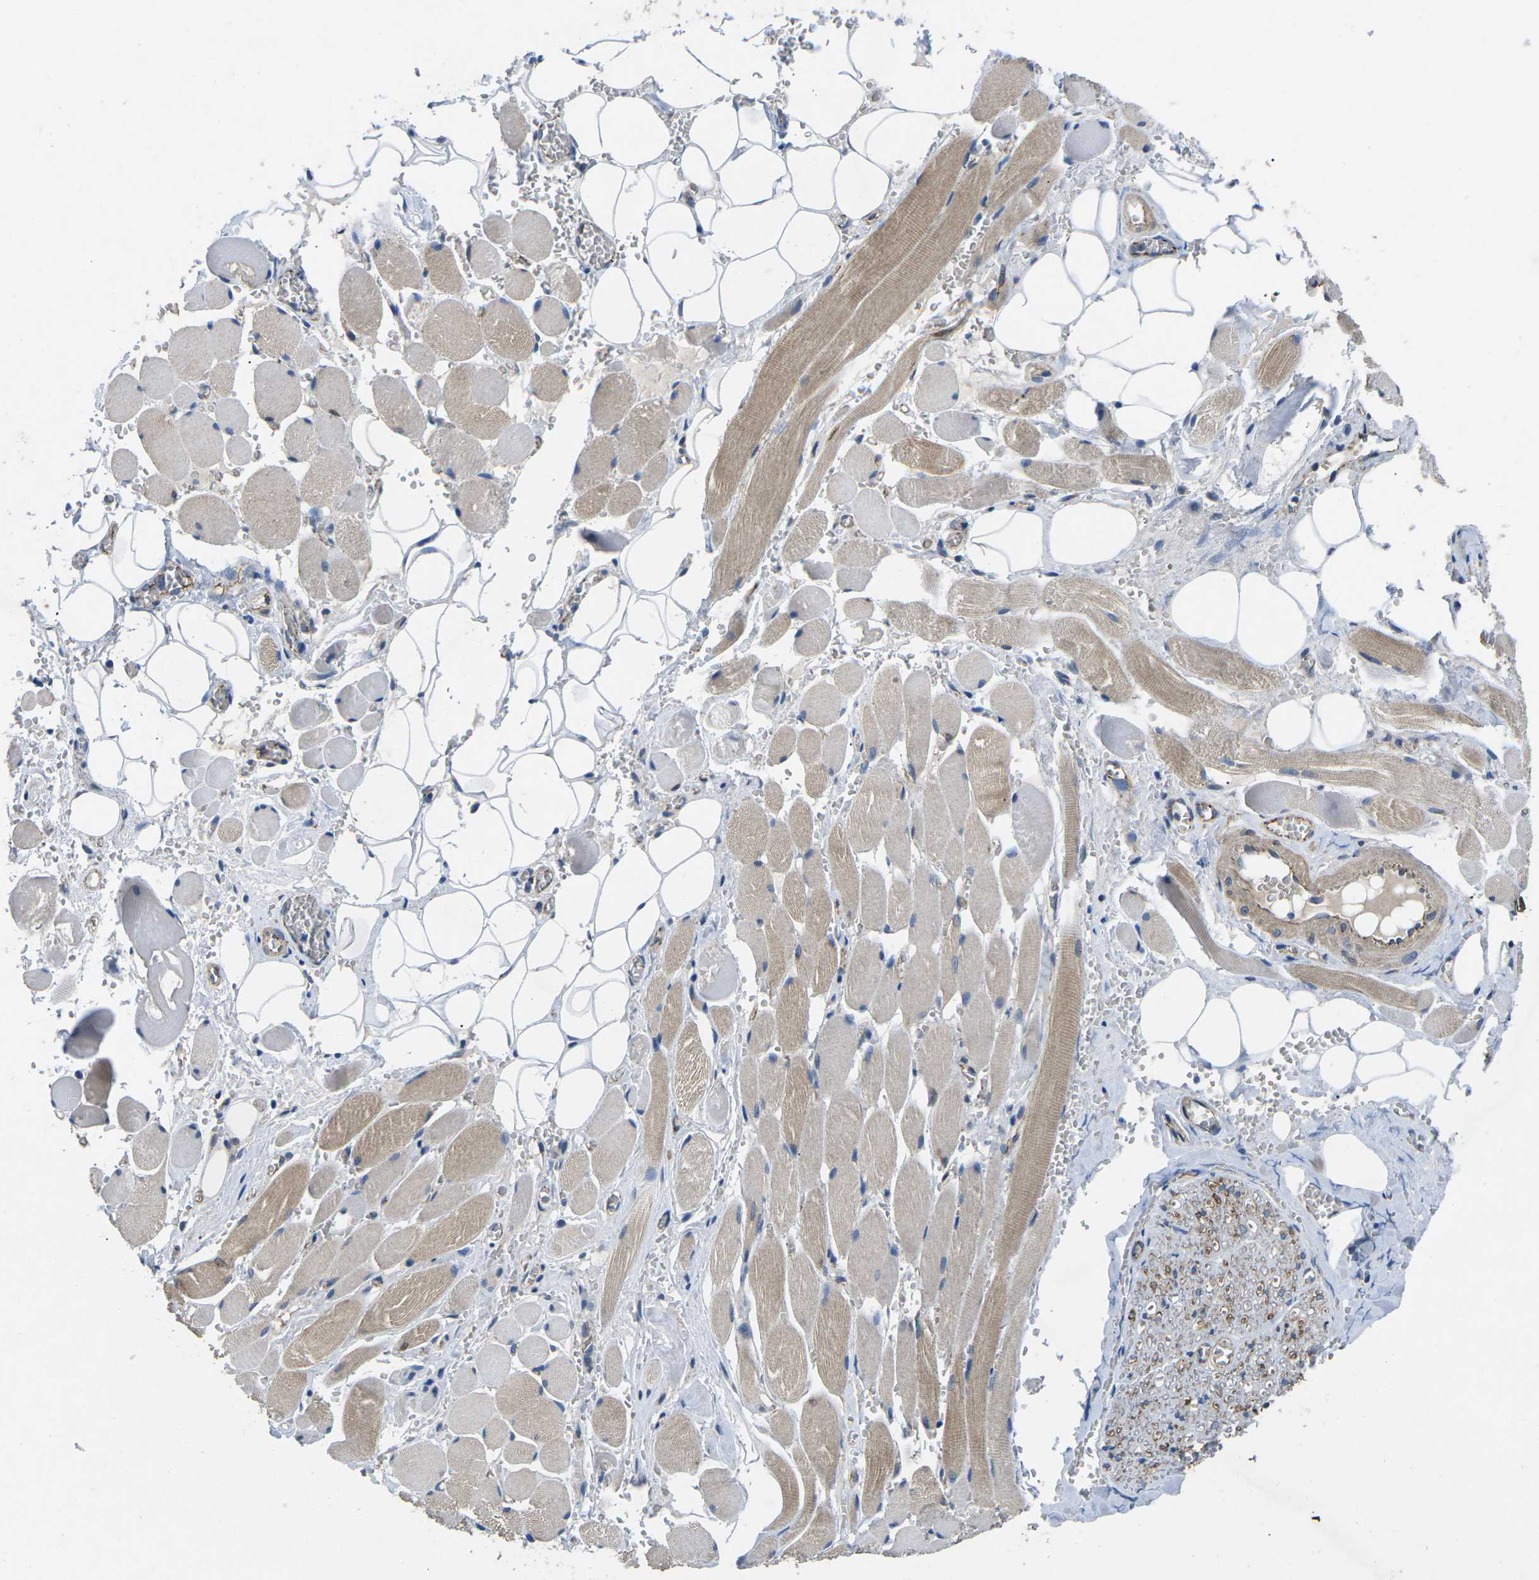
{"staining": {"intensity": "negative", "quantity": "none", "location": "none"}, "tissue": "adipose tissue", "cell_type": "Adipocytes", "image_type": "normal", "snomed": [{"axis": "morphology", "description": "Squamous cell carcinoma, NOS"}, {"axis": "topography", "description": "Oral tissue"}, {"axis": "topography", "description": "Head-Neck"}], "caption": "DAB (3,3'-diaminobenzidine) immunohistochemical staining of benign adipose tissue demonstrates no significant staining in adipocytes. (DAB immunohistochemistry (IHC) visualized using brightfield microscopy, high magnification).", "gene": "CTNND1", "patient": {"sex": "female", "age": 50}}